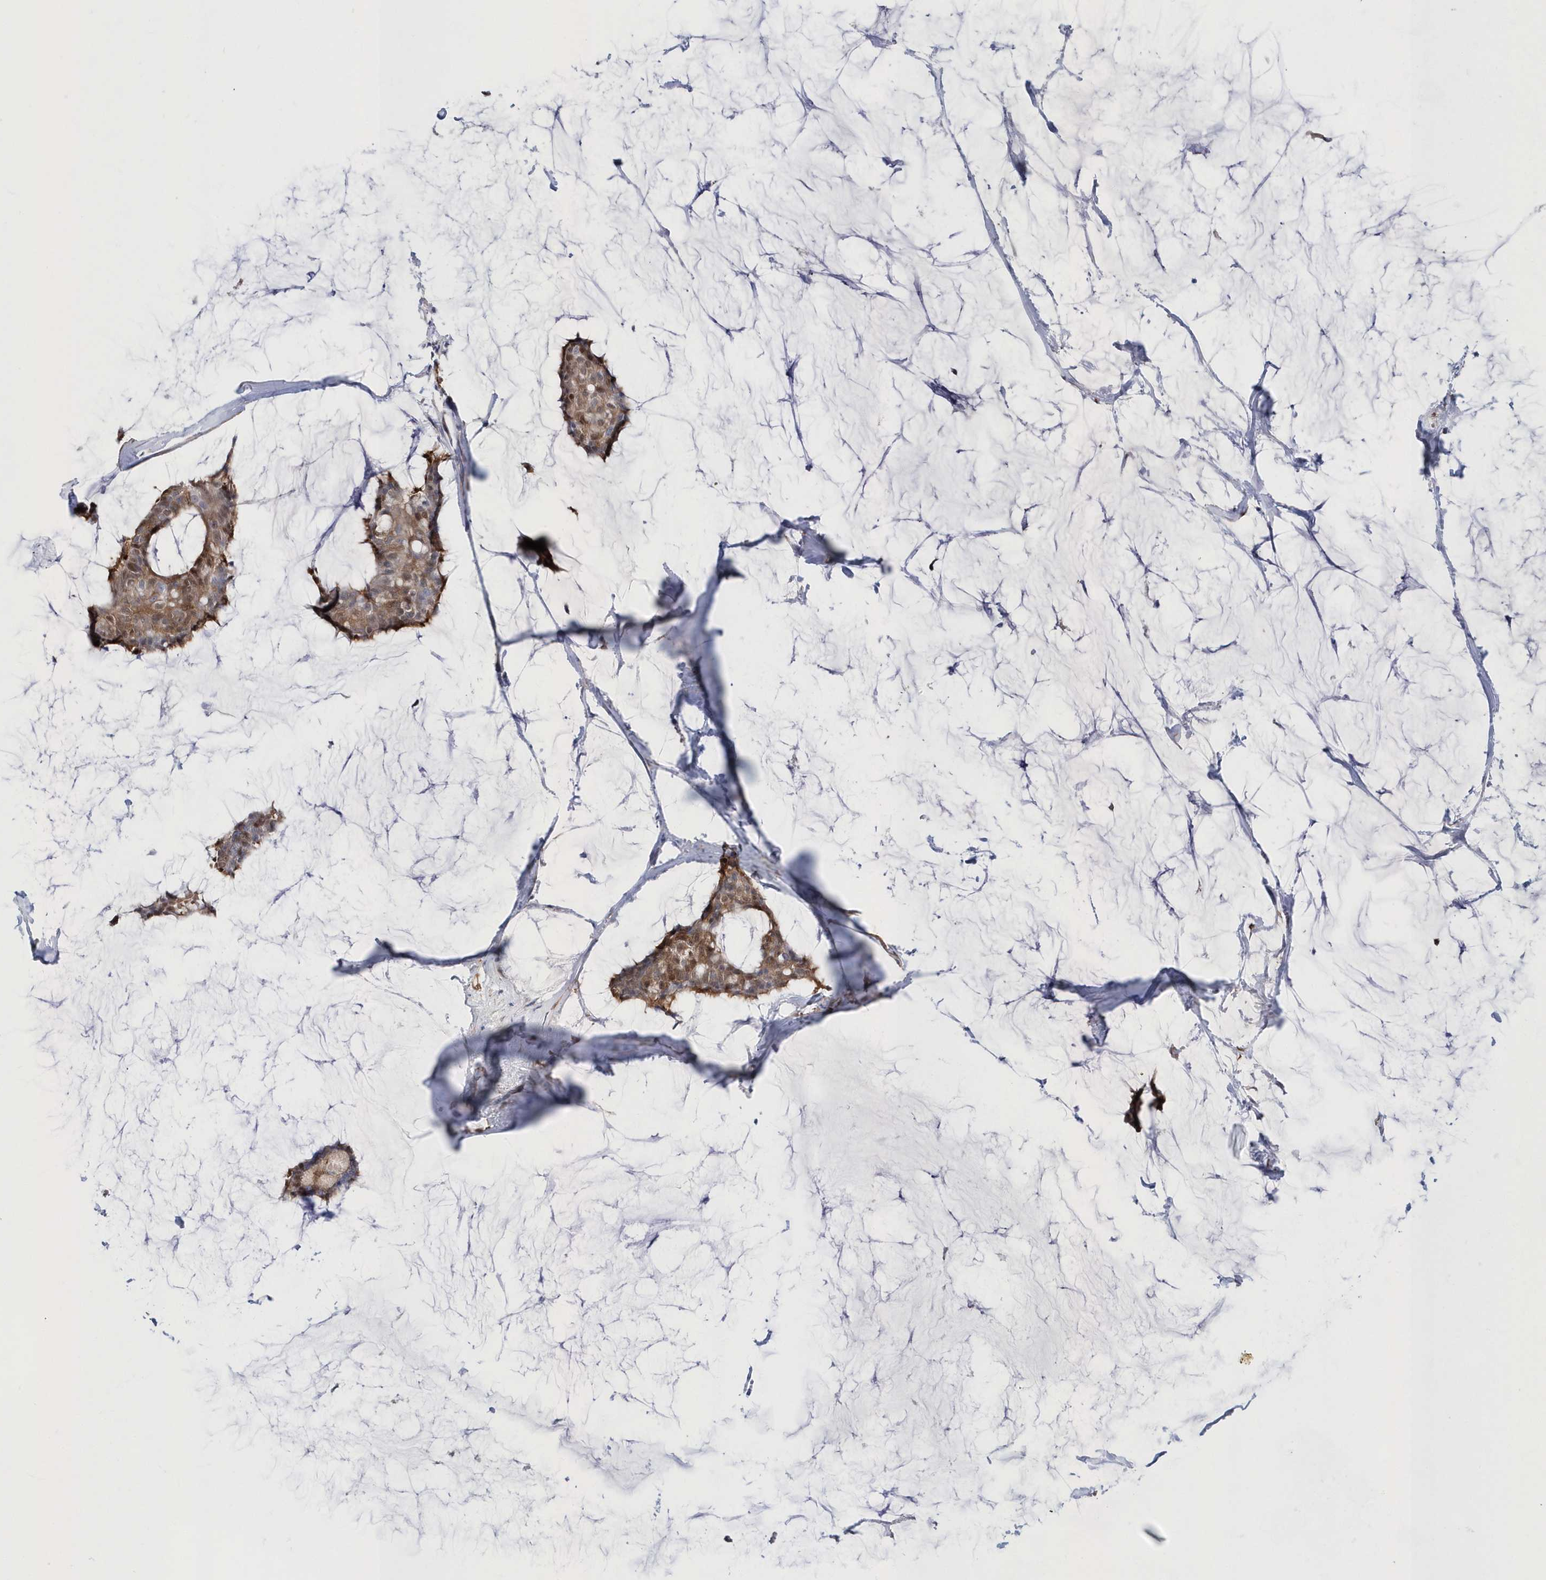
{"staining": {"intensity": "moderate", "quantity": ">75%", "location": "cytoplasmic/membranous,nuclear"}, "tissue": "breast cancer", "cell_type": "Tumor cells", "image_type": "cancer", "snomed": [{"axis": "morphology", "description": "Duct carcinoma"}, {"axis": "topography", "description": "Breast"}], "caption": "Protein expression analysis of human breast cancer reveals moderate cytoplasmic/membranous and nuclear positivity in approximately >75% of tumor cells.", "gene": "BDH2", "patient": {"sex": "female", "age": 93}}